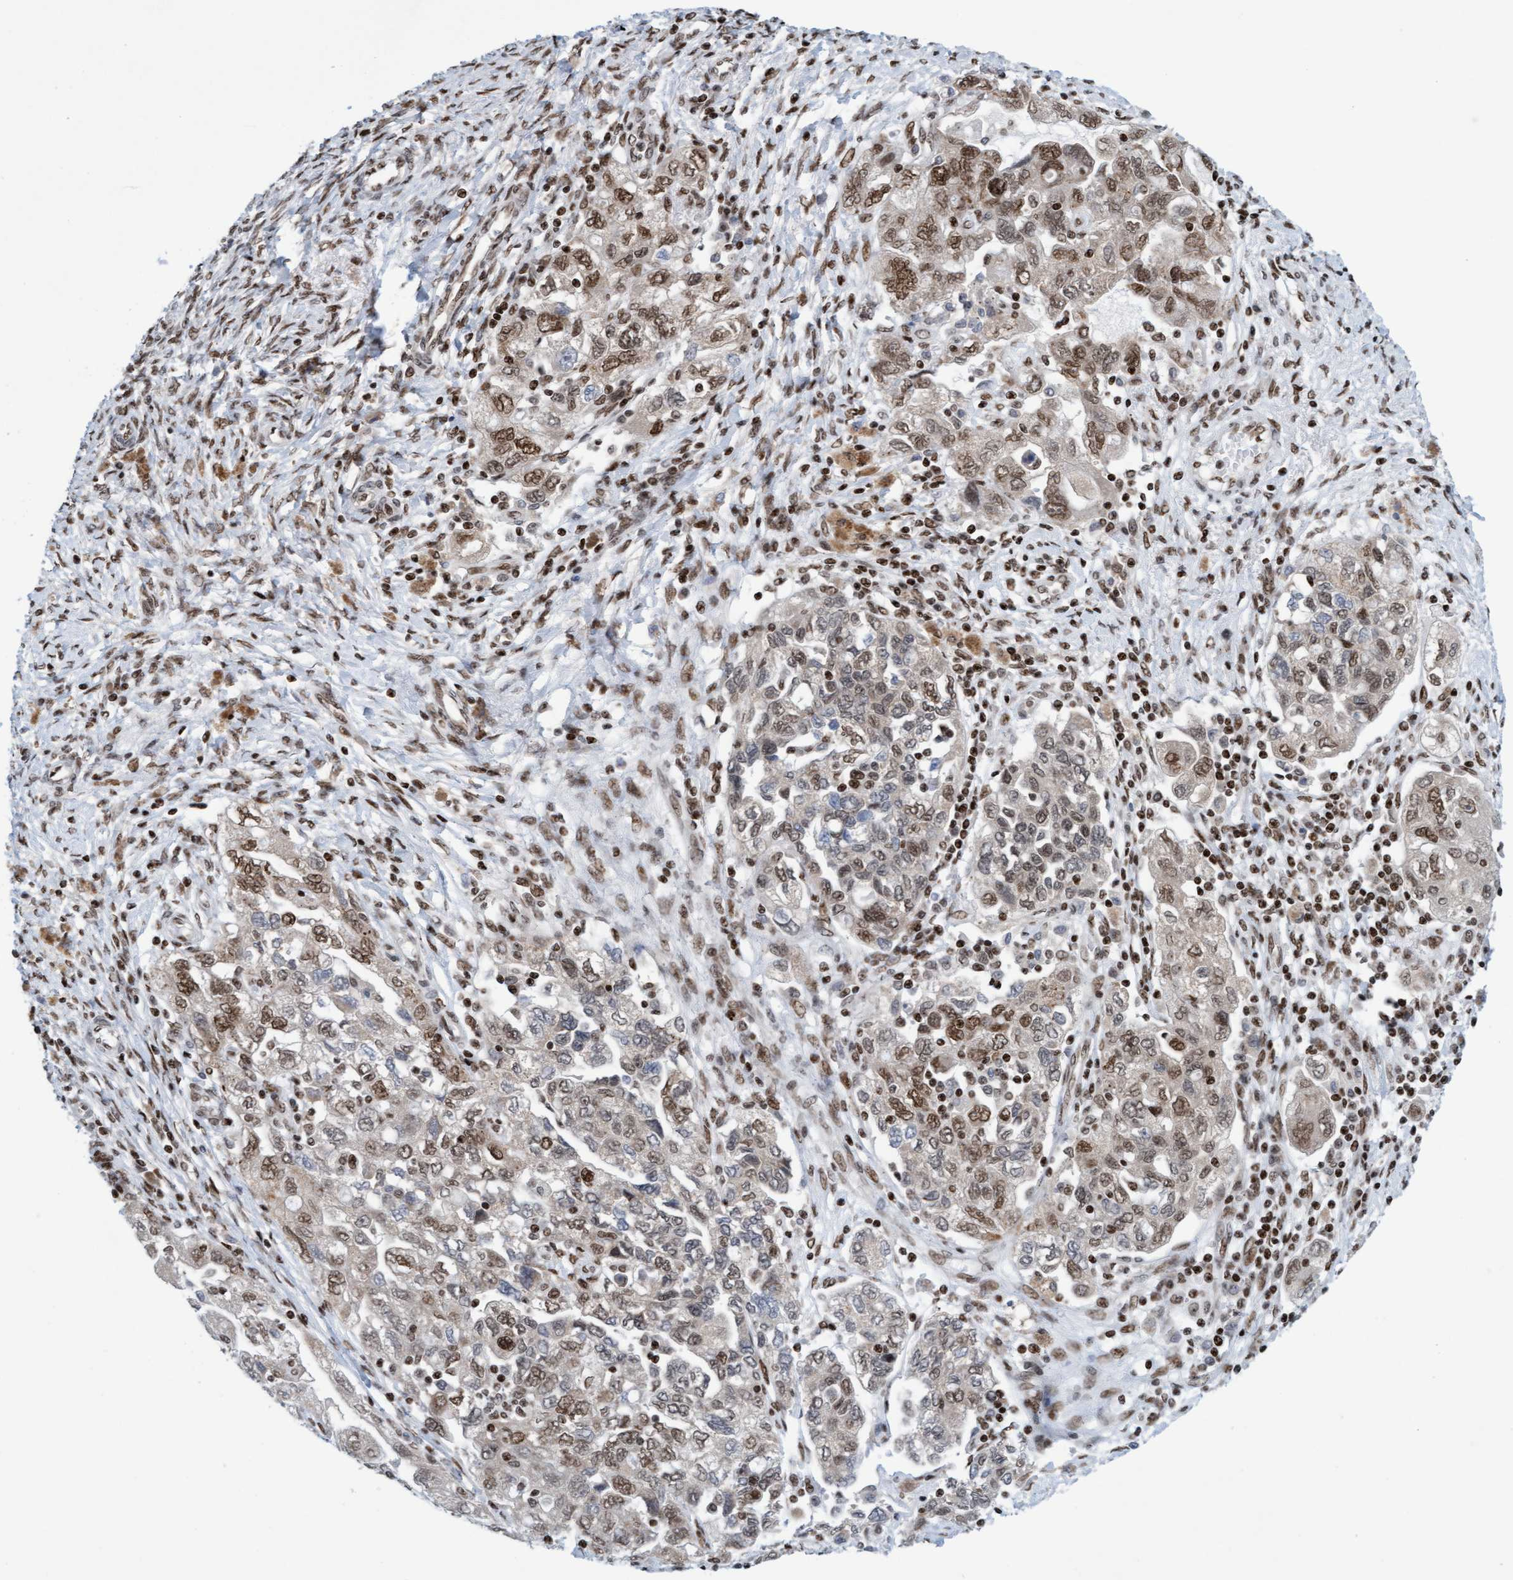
{"staining": {"intensity": "weak", "quantity": ">75%", "location": "nuclear"}, "tissue": "ovarian cancer", "cell_type": "Tumor cells", "image_type": "cancer", "snomed": [{"axis": "morphology", "description": "Carcinoma, NOS"}, {"axis": "morphology", "description": "Cystadenocarcinoma, serous, NOS"}, {"axis": "topography", "description": "Ovary"}], "caption": "Protein expression analysis of human ovarian serous cystadenocarcinoma reveals weak nuclear staining in approximately >75% of tumor cells. The protein is shown in brown color, while the nuclei are stained blue.", "gene": "GLRX2", "patient": {"sex": "female", "age": 69}}